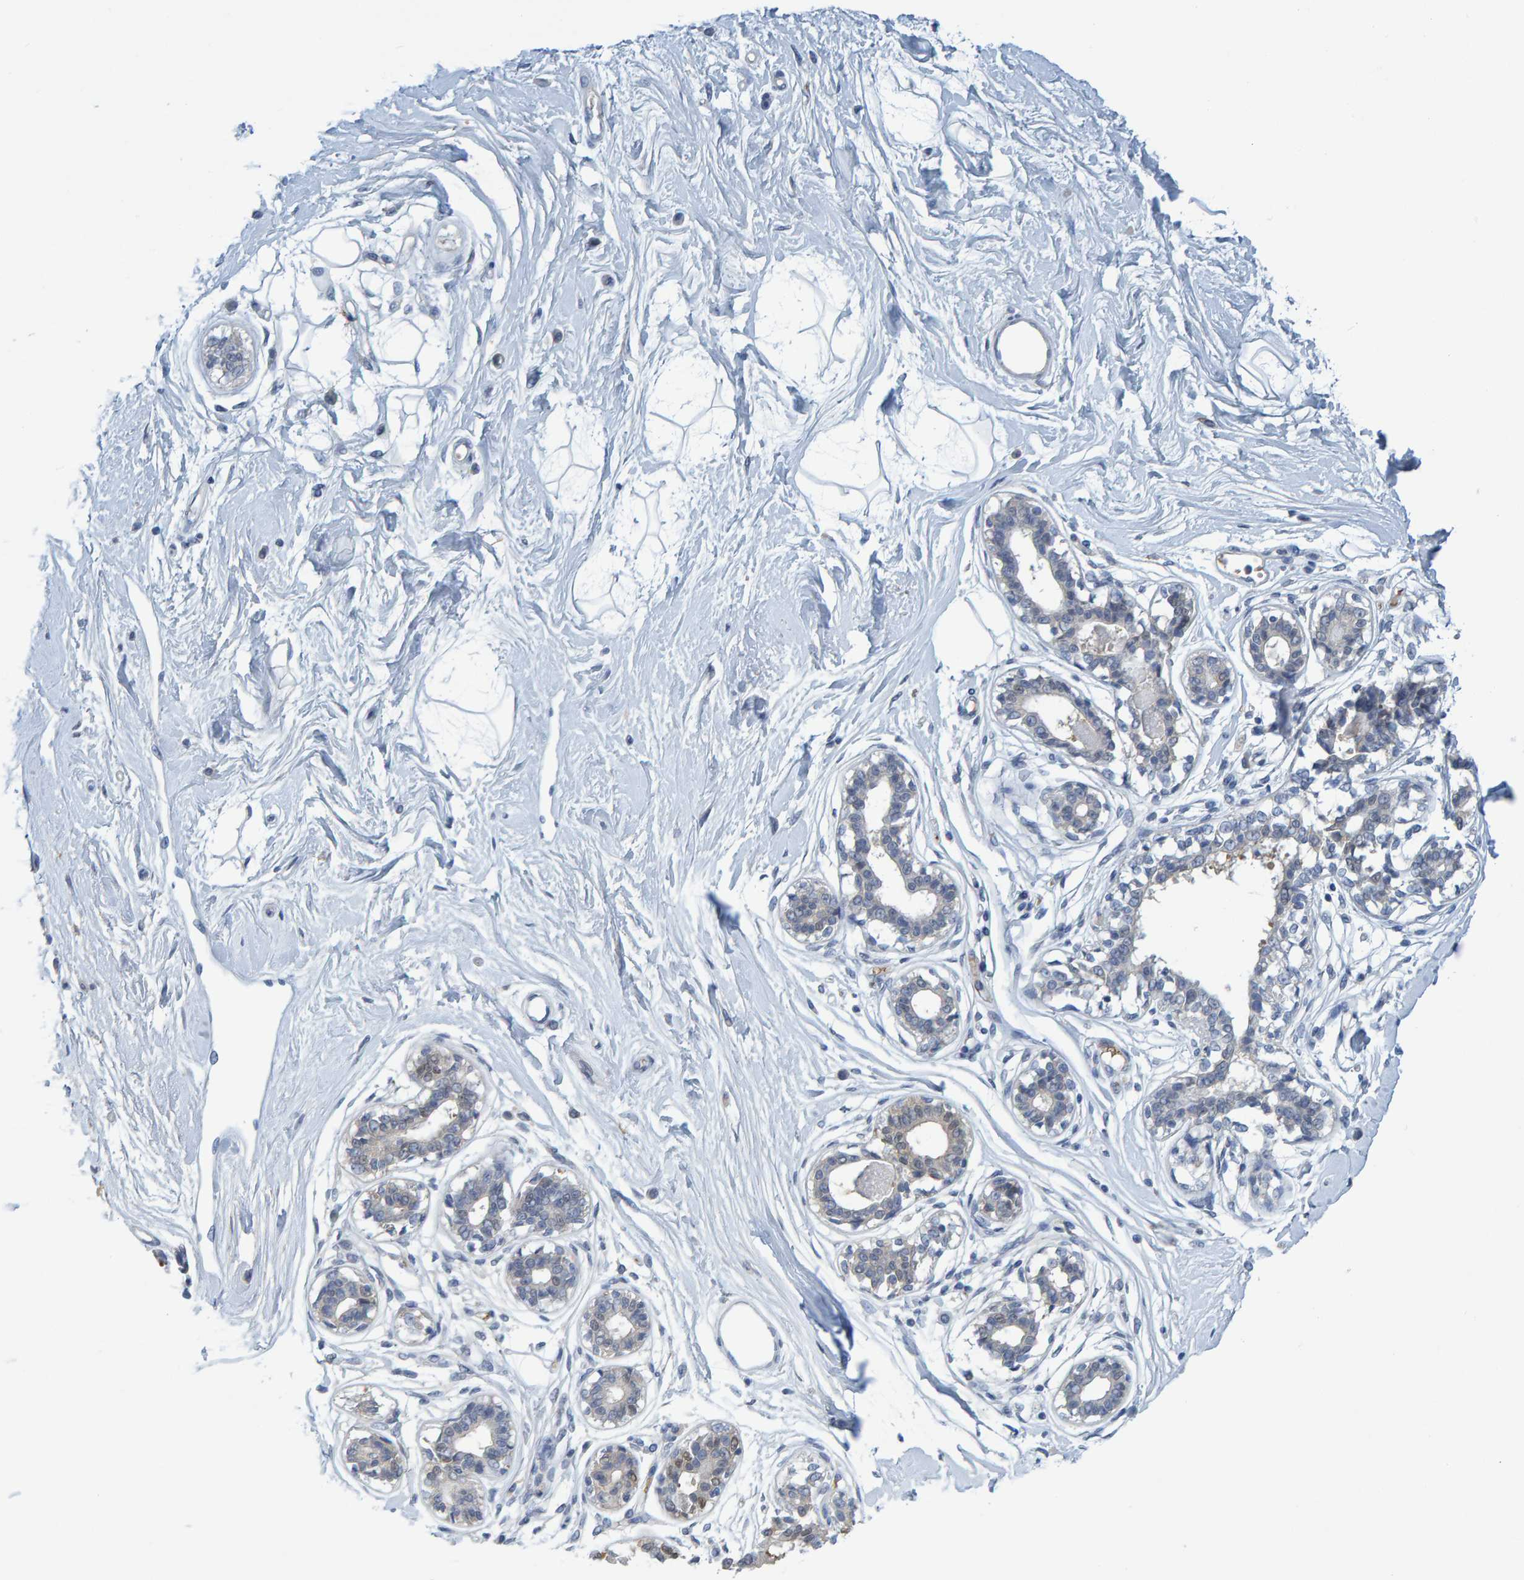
{"staining": {"intensity": "negative", "quantity": "none", "location": "none"}, "tissue": "breast", "cell_type": "Adipocytes", "image_type": "normal", "snomed": [{"axis": "morphology", "description": "Normal tissue, NOS"}, {"axis": "topography", "description": "Breast"}], "caption": "Immunohistochemistry of normal human breast displays no staining in adipocytes.", "gene": "ALAD", "patient": {"sex": "female", "age": 45}}